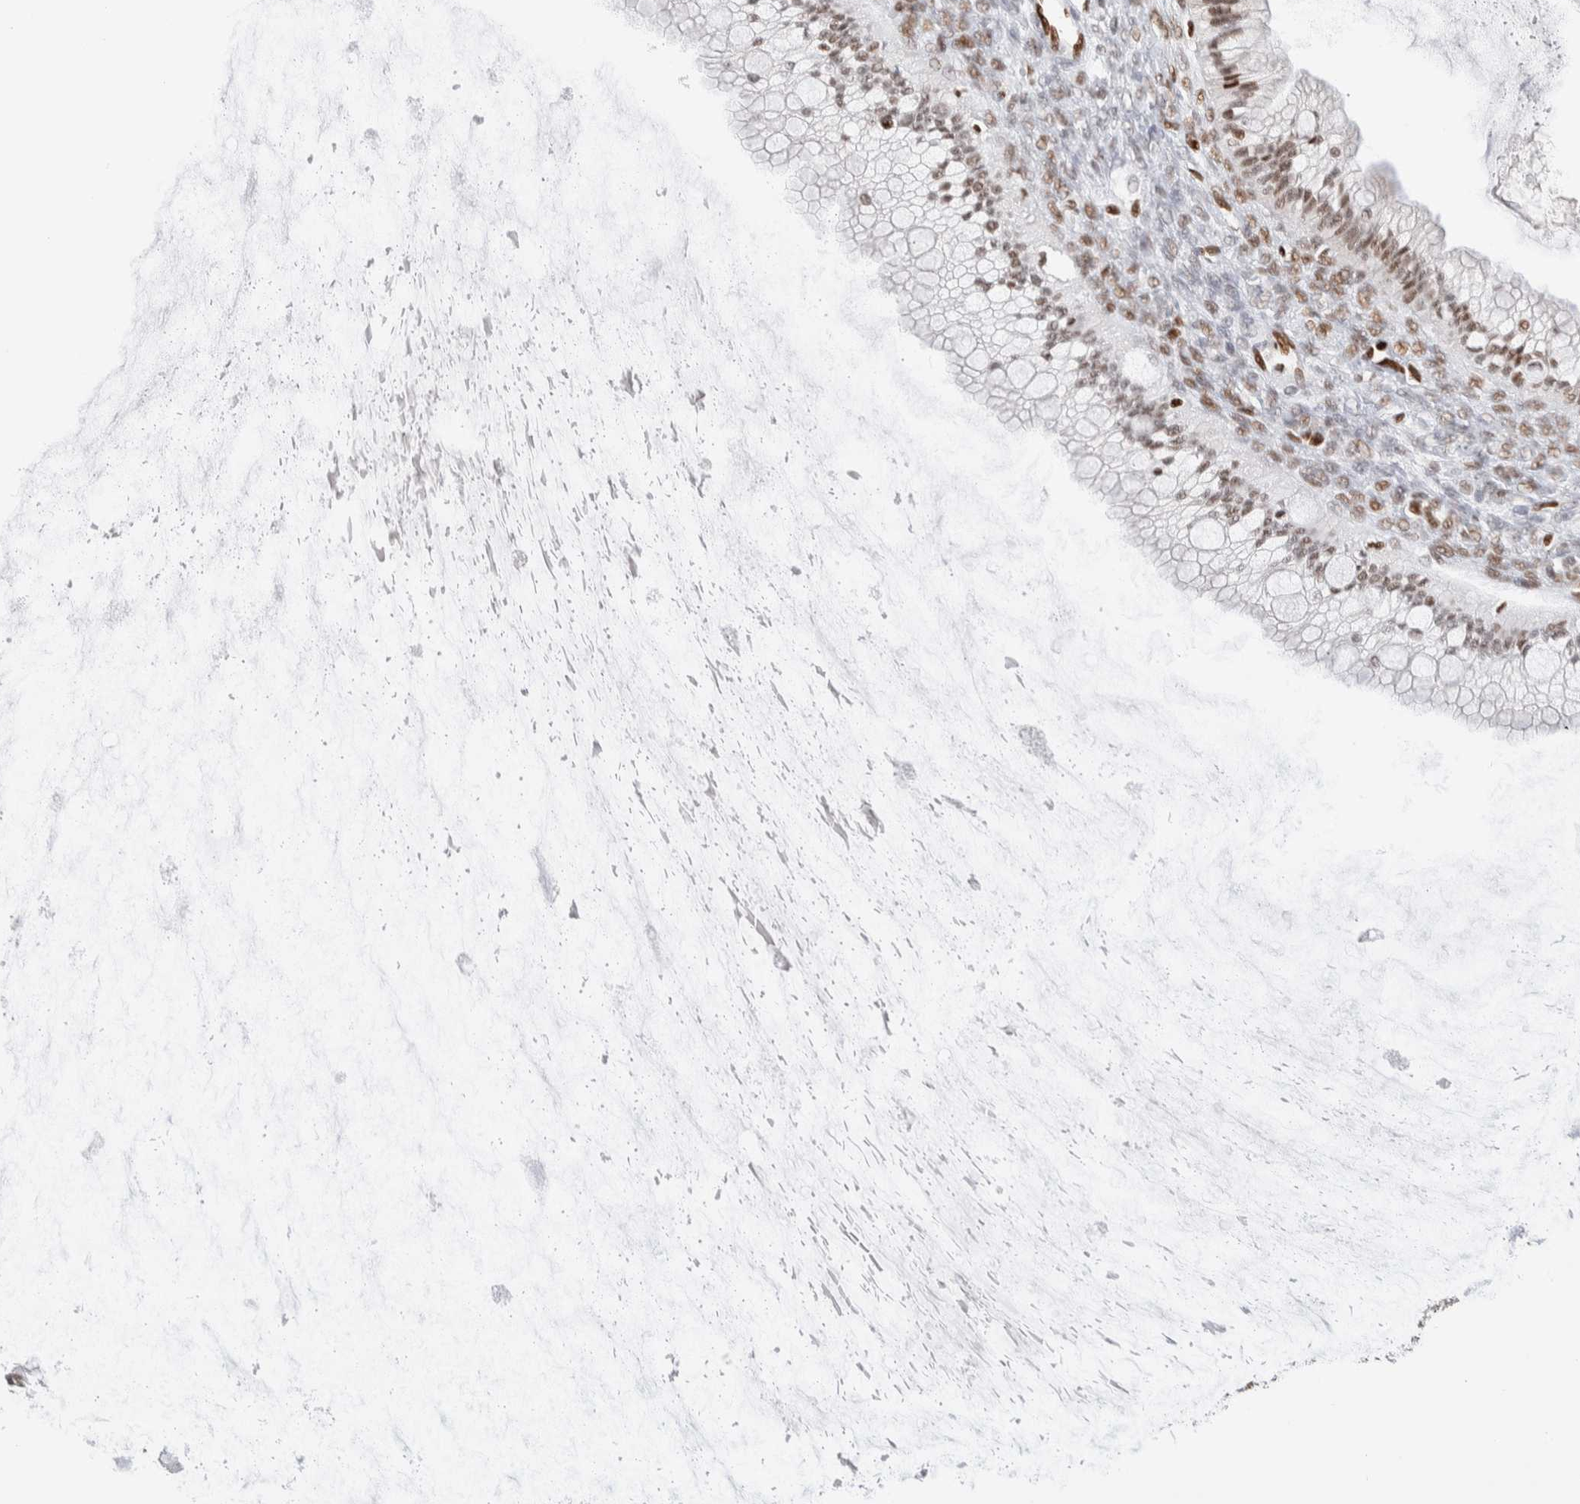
{"staining": {"intensity": "weak", "quantity": ">75%", "location": "nuclear"}, "tissue": "ovarian cancer", "cell_type": "Tumor cells", "image_type": "cancer", "snomed": [{"axis": "morphology", "description": "Cystadenocarcinoma, mucinous, NOS"}, {"axis": "topography", "description": "Ovary"}], "caption": "Approximately >75% of tumor cells in ovarian cancer (mucinous cystadenocarcinoma) display weak nuclear protein expression as visualized by brown immunohistochemical staining.", "gene": "RNASEK-C17orf49", "patient": {"sex": "female", "age": 57}}